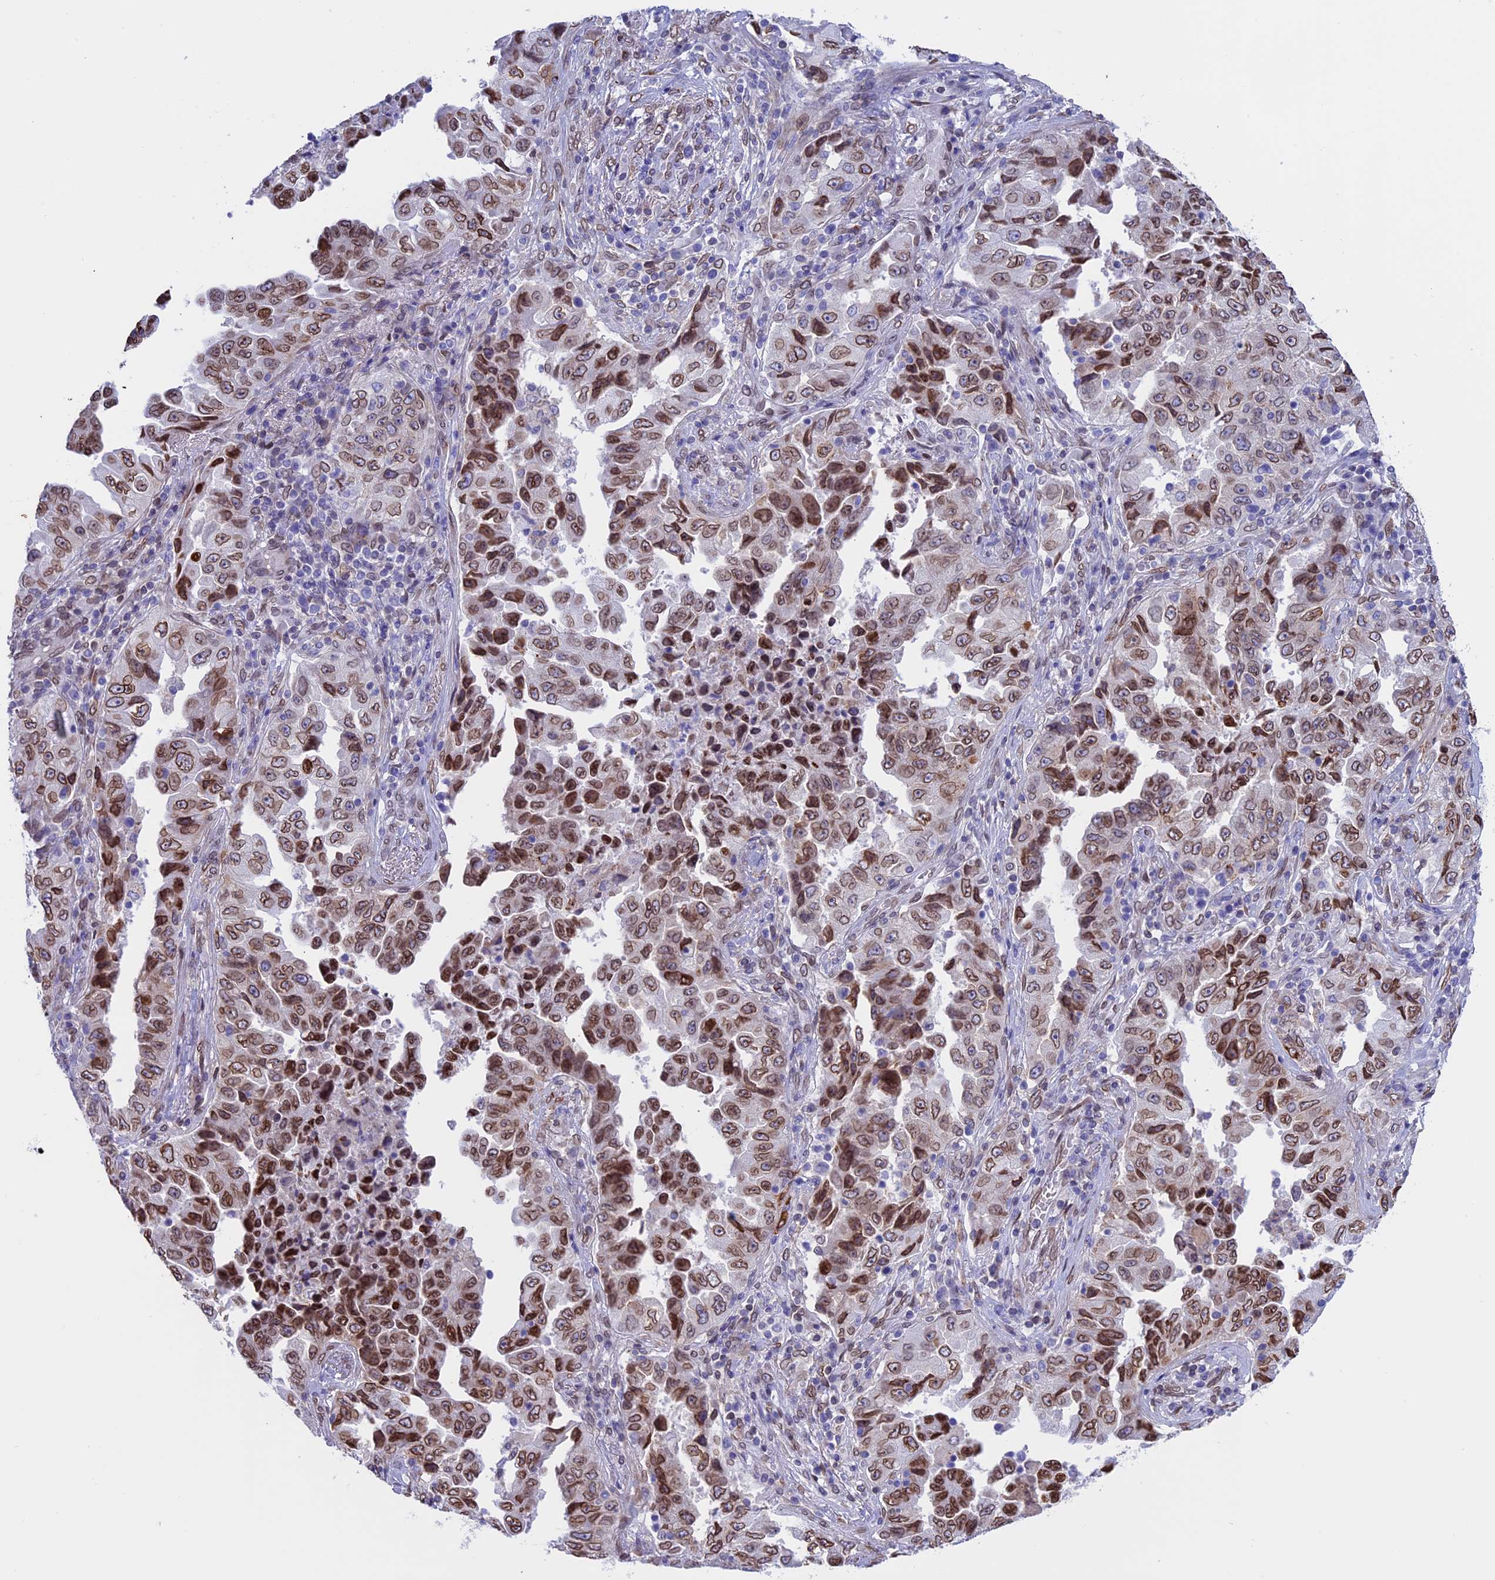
{"staining": {"intensity": "moderate", "quantity": ">75%", "location": "cytoplasmic/membranous,nuclear"}, "tissue": "lung cancer", "cell_type": "Tumor cells", "image_type": "cancer", "snomed": [{"axis": "morphology", "description": "Adenocarcinoma, NOS"}, {"axis": "topography", "description": "Lung"}], "caption": "Human lung cancer (adenocarcinoma) stained with a brown dye reveals moderate cytoplasmic/membranous and nuclear positive expression in about >75% of tumor cells.", "gene": "TMPRSS7", "patient": {"sex": "female", "age": 51}}